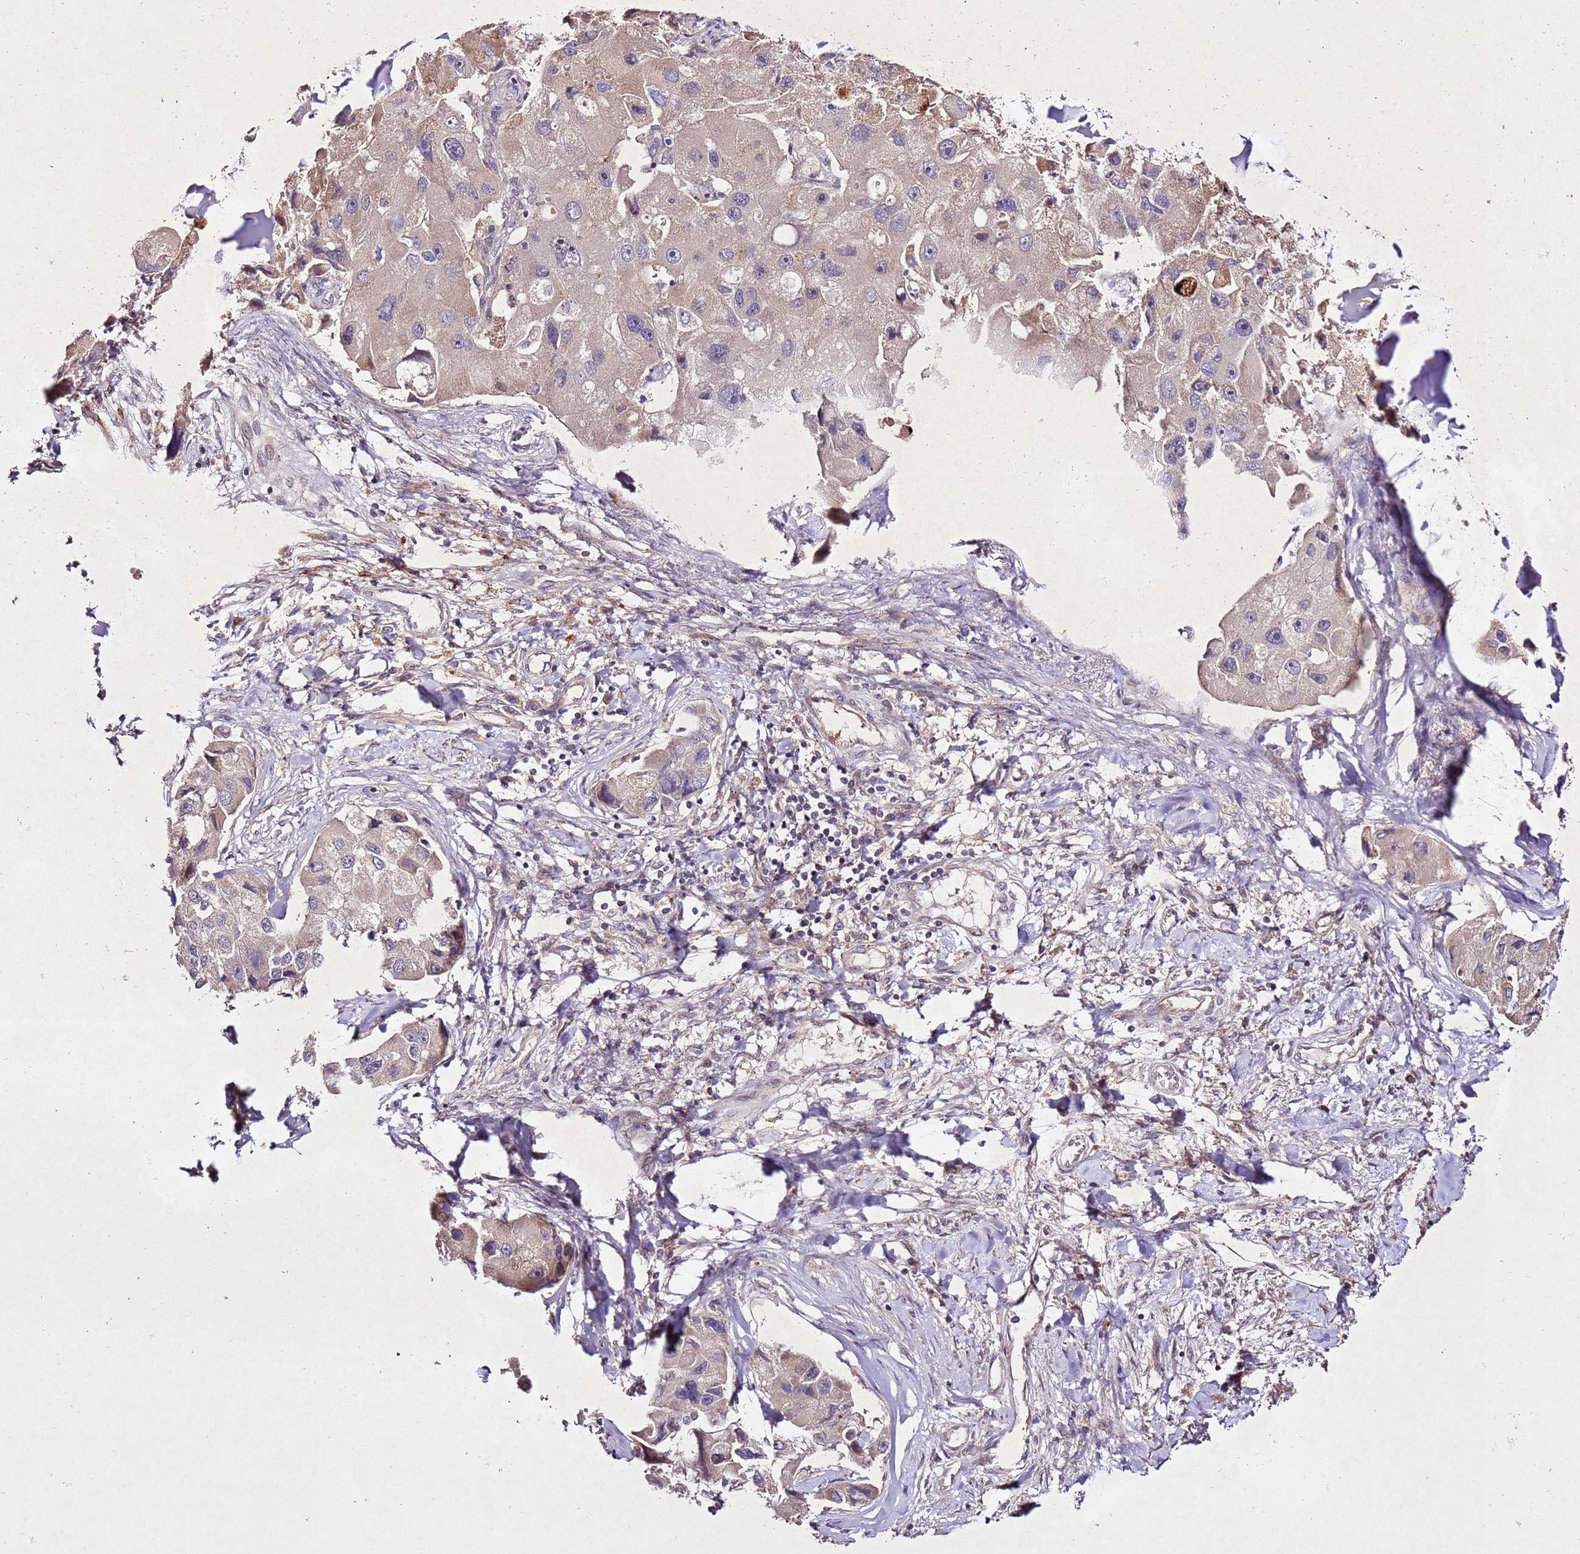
{"staining": {"intensity": "weak", "quantity": "25%-75%", "location": "cytoplasmic/membranous"}, "tissue": "lung cancer", "cell_type": "Tumor cells", "image_type": "cancer", "snomed": [{"axis": "morphology", "description": "Adenocarcinoma, NOS"}, {"axis": "topography", "description": "Lung"}], "caption": "Protein expression analysis of lung cancer (adenocarcinoma) displays weak cytoplasmic/membranous staining in approximately 25%-75% of tumor cells.", "gene": "PTMA", "patient": {"sex": "female", "age": 54}}